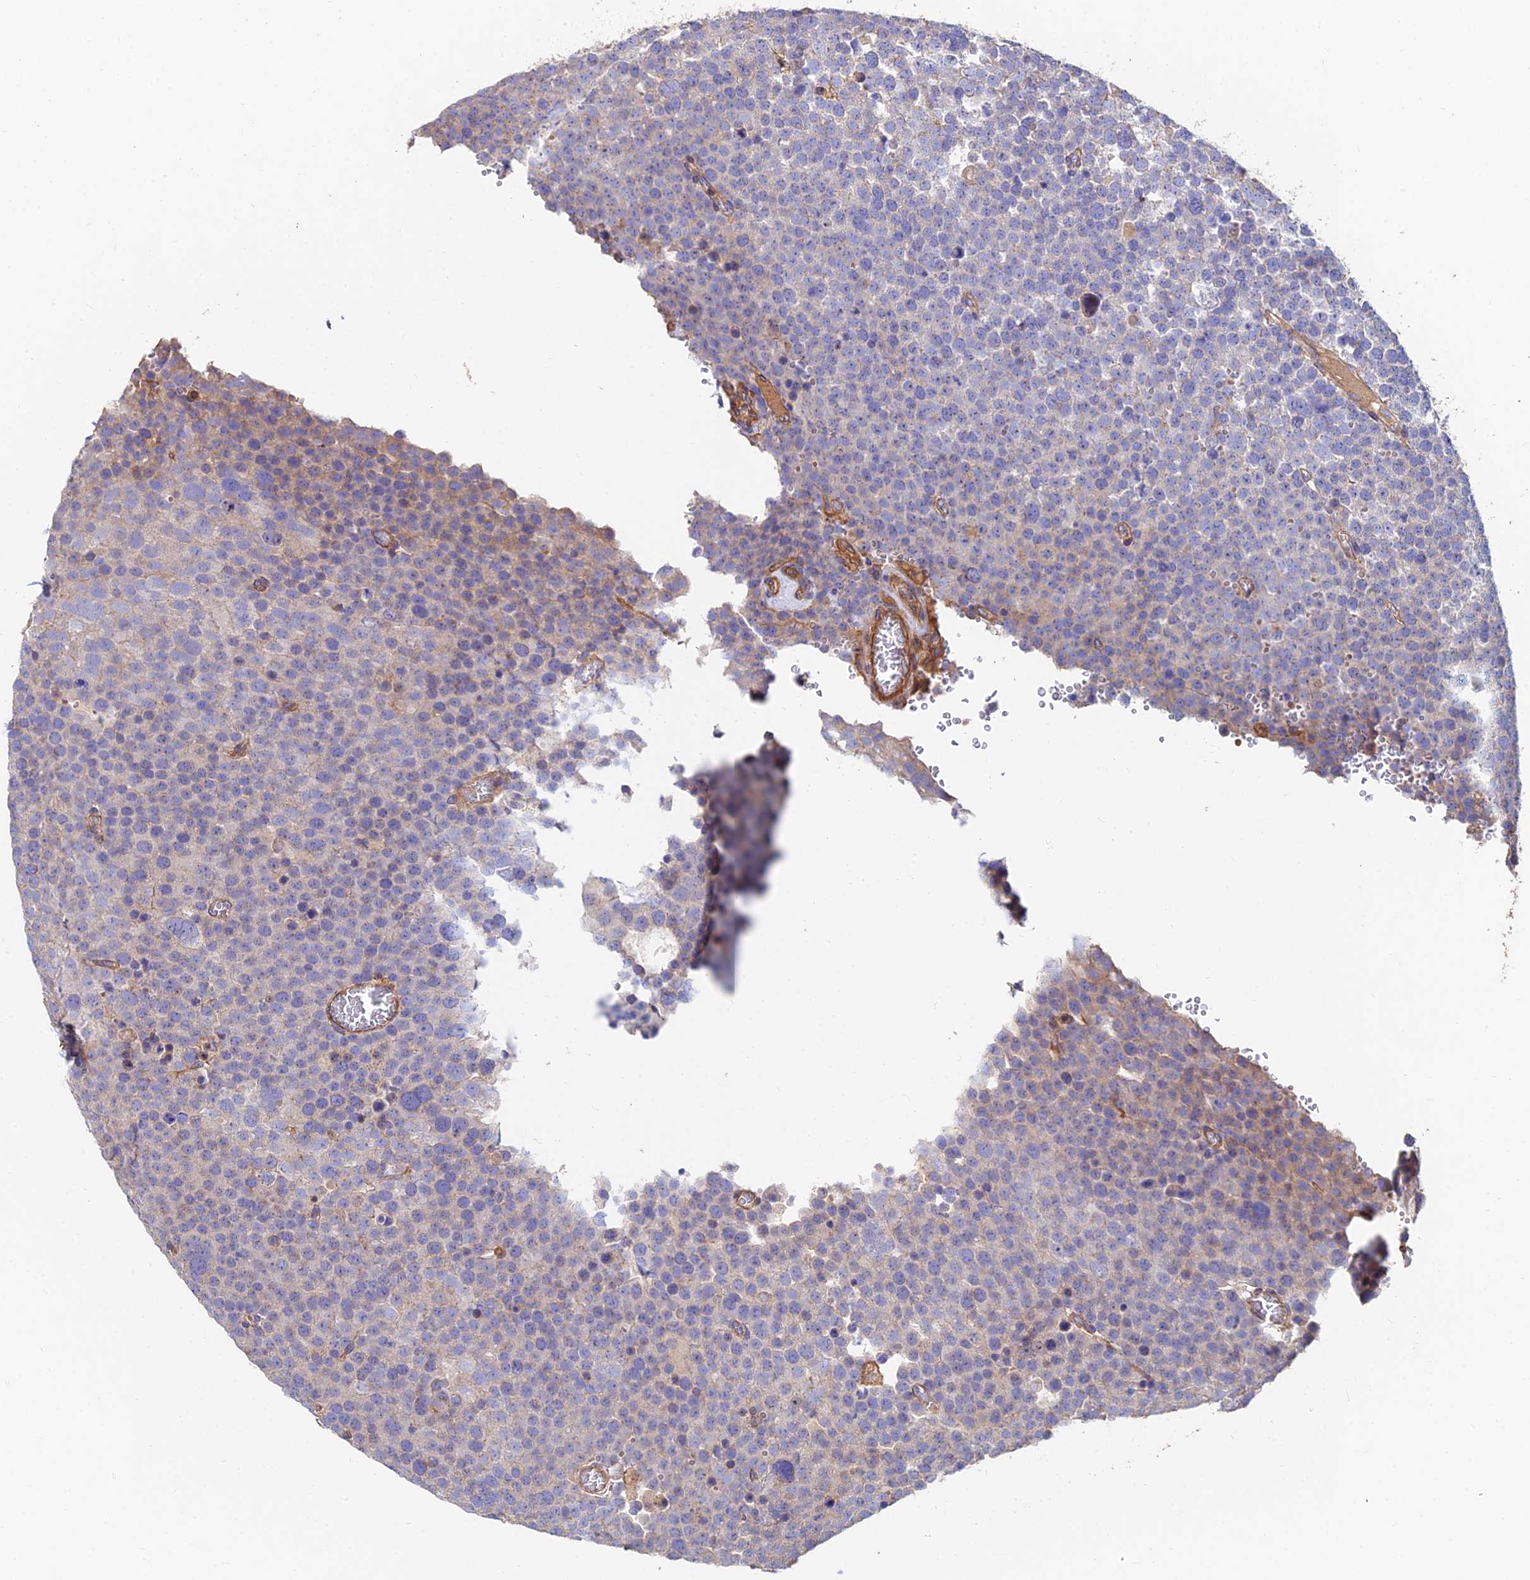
{"staining": {"intensity": "weak", "quantity": "<25%", "location": "cytoplasmic/membranous"}, "tissue": "testis cancer", "cell_type": "Tumor cells", "image_type": "cancer", "snomed": [{"axis": "morphology", "description": "Seminoma, NOS"}, {"axis": "topography", "description": "Testis"}], "caption": "This histopathology image is of testis cancer (seminoma) stained with immunohistochemistry (IHC) to label a protein in brown with the nuclei are counter-stained blue. There is no staining in tumor cells.", "gene": "EXT1", "patient": {"sex": "male", "age": 71}}